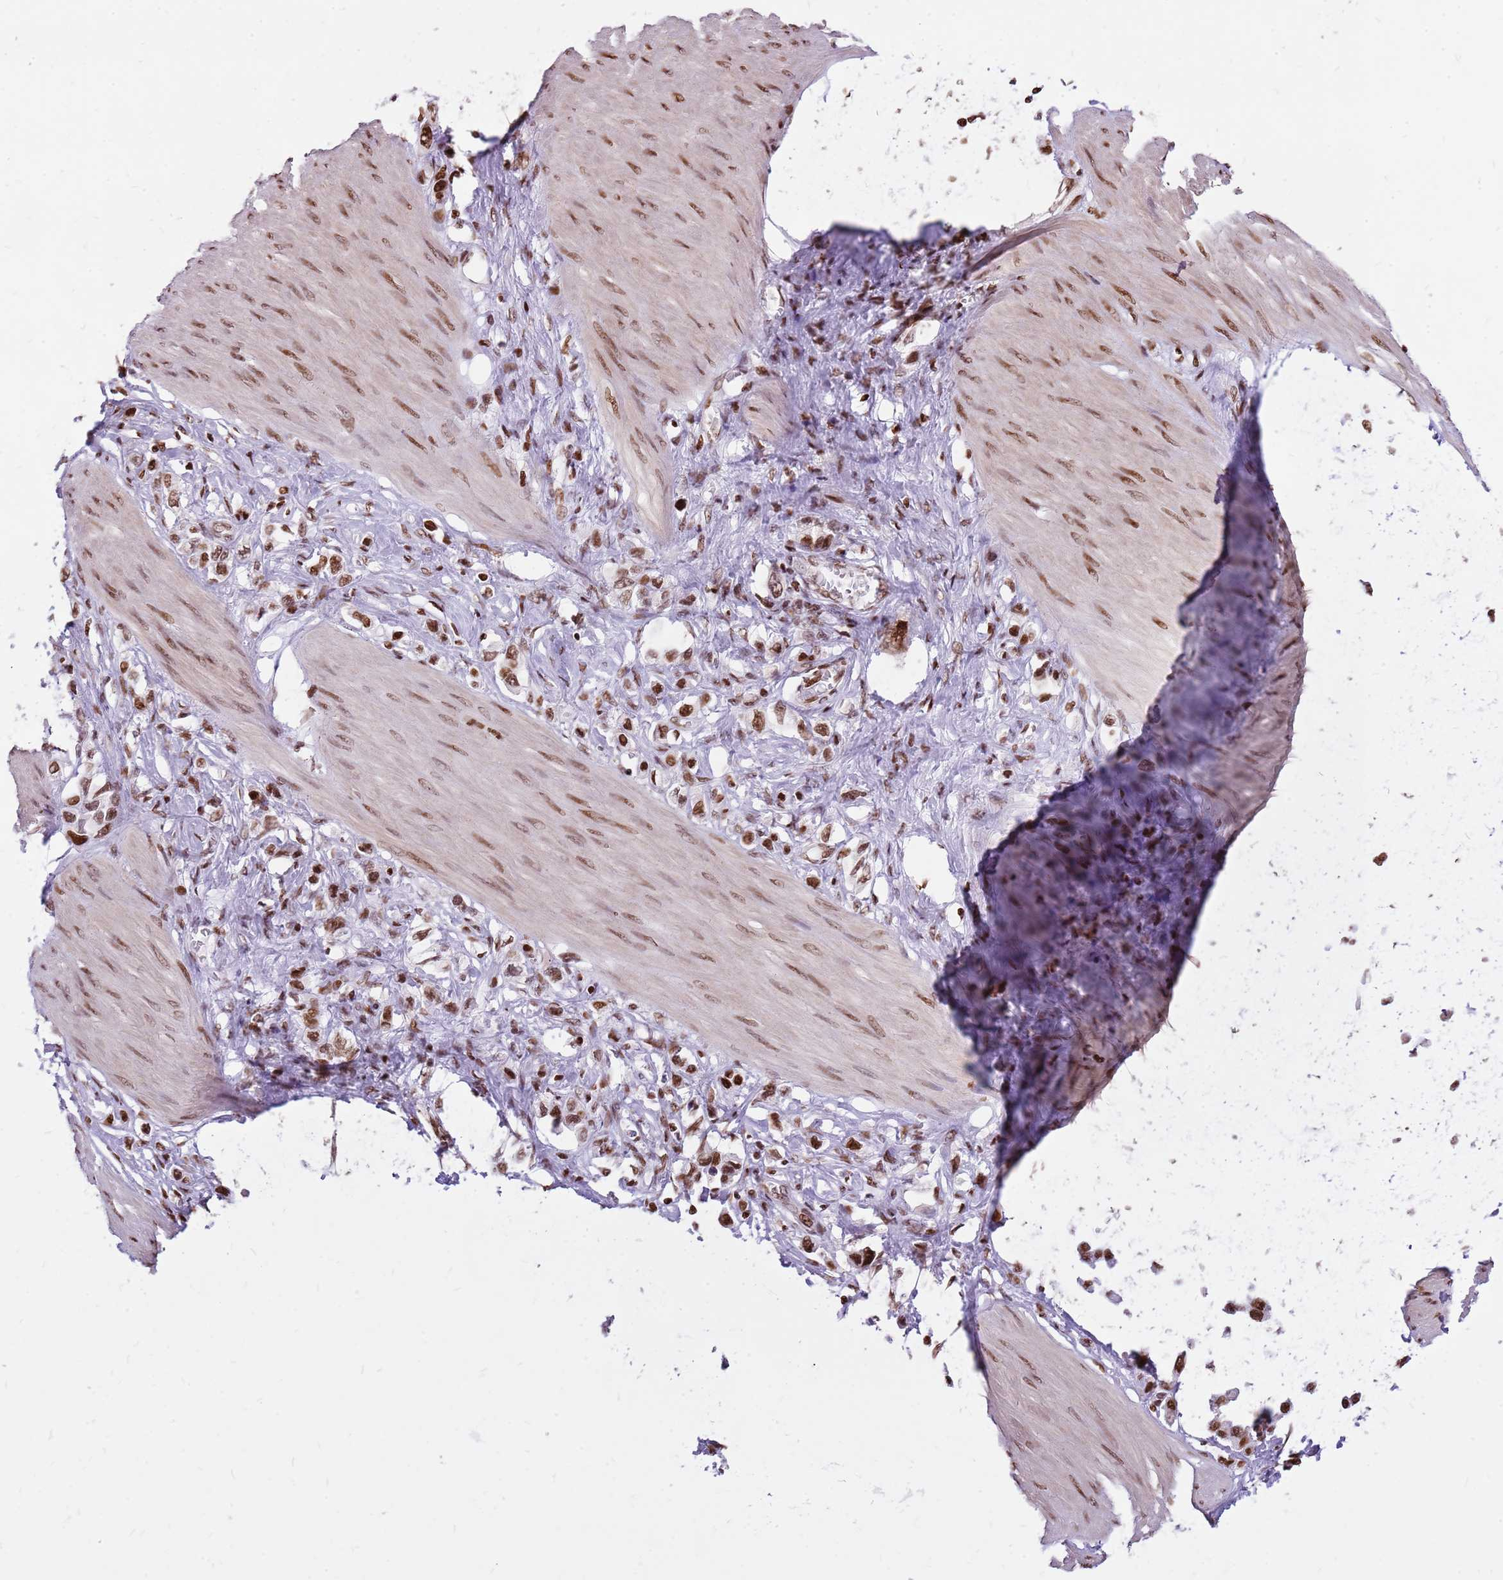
{"staining": {"intensity": "moderate", "quantity": ">75%", "location": "nuclear"}, "tissue": "stomach cancer", "cell_type": "Tumor cells", "image_type": "cancer", "snomed": [{"axis": "morphology", "description": "Adenocarcinoma, NOS"}, {"axis": "topography", "description": "Stomach"}], "caption": "Stomach cancer (adenocarcinoma) was stained to show a protein in brown. There is medium levels of moderate nuclear expression in approximately >75% of tumor cells. The protein is shown in brown color, while the nuclei are stained blue.", "gene": "WASHC4", "patient": {"sex": "female", "age": 65}}